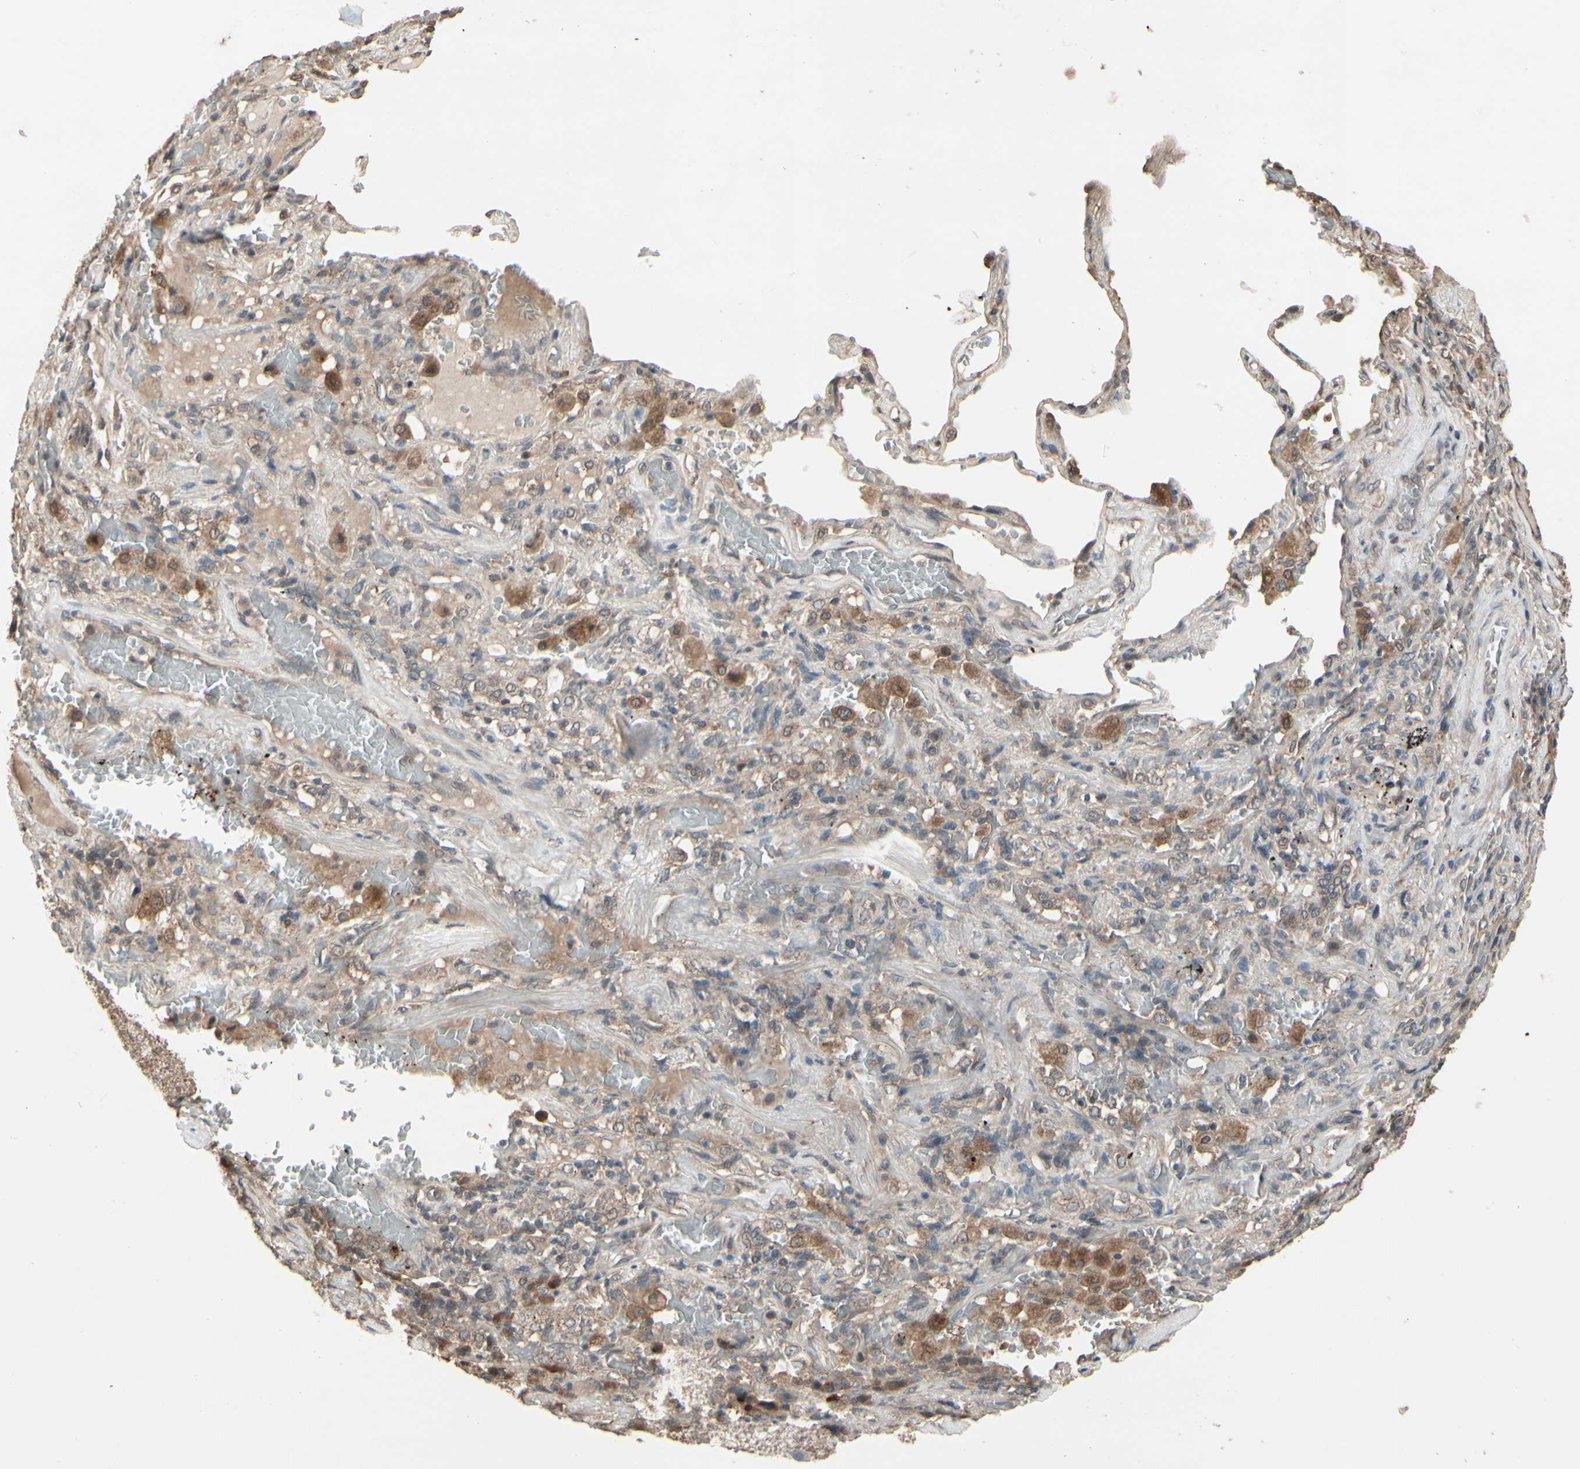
{"staining": {"intensity": "weak", "quantity": ">75%", "location": "cytoplasmic/membranous"}, "tissue": "lung cancer", "cell_type": "Tumor cells", "image_type": "cancer", "snomed": [{"axis": "morphology", "description": "Squamous cell carcinoma, NOS"}, {"axis": "topography", "description": "Lung"}], "caption": "DAB immunohistochemical staining of lung squamous cell carcinoma shows weak cytoplasmic/membranous protein expression in approximately >75% of tumor cells. (DAB (3,3'-diaminobenzidine) IHC, brown staining for protein, blue staining for nuclei).", "gene": "PNPLA7", "patient": {"sex": "male", "age": 57}}